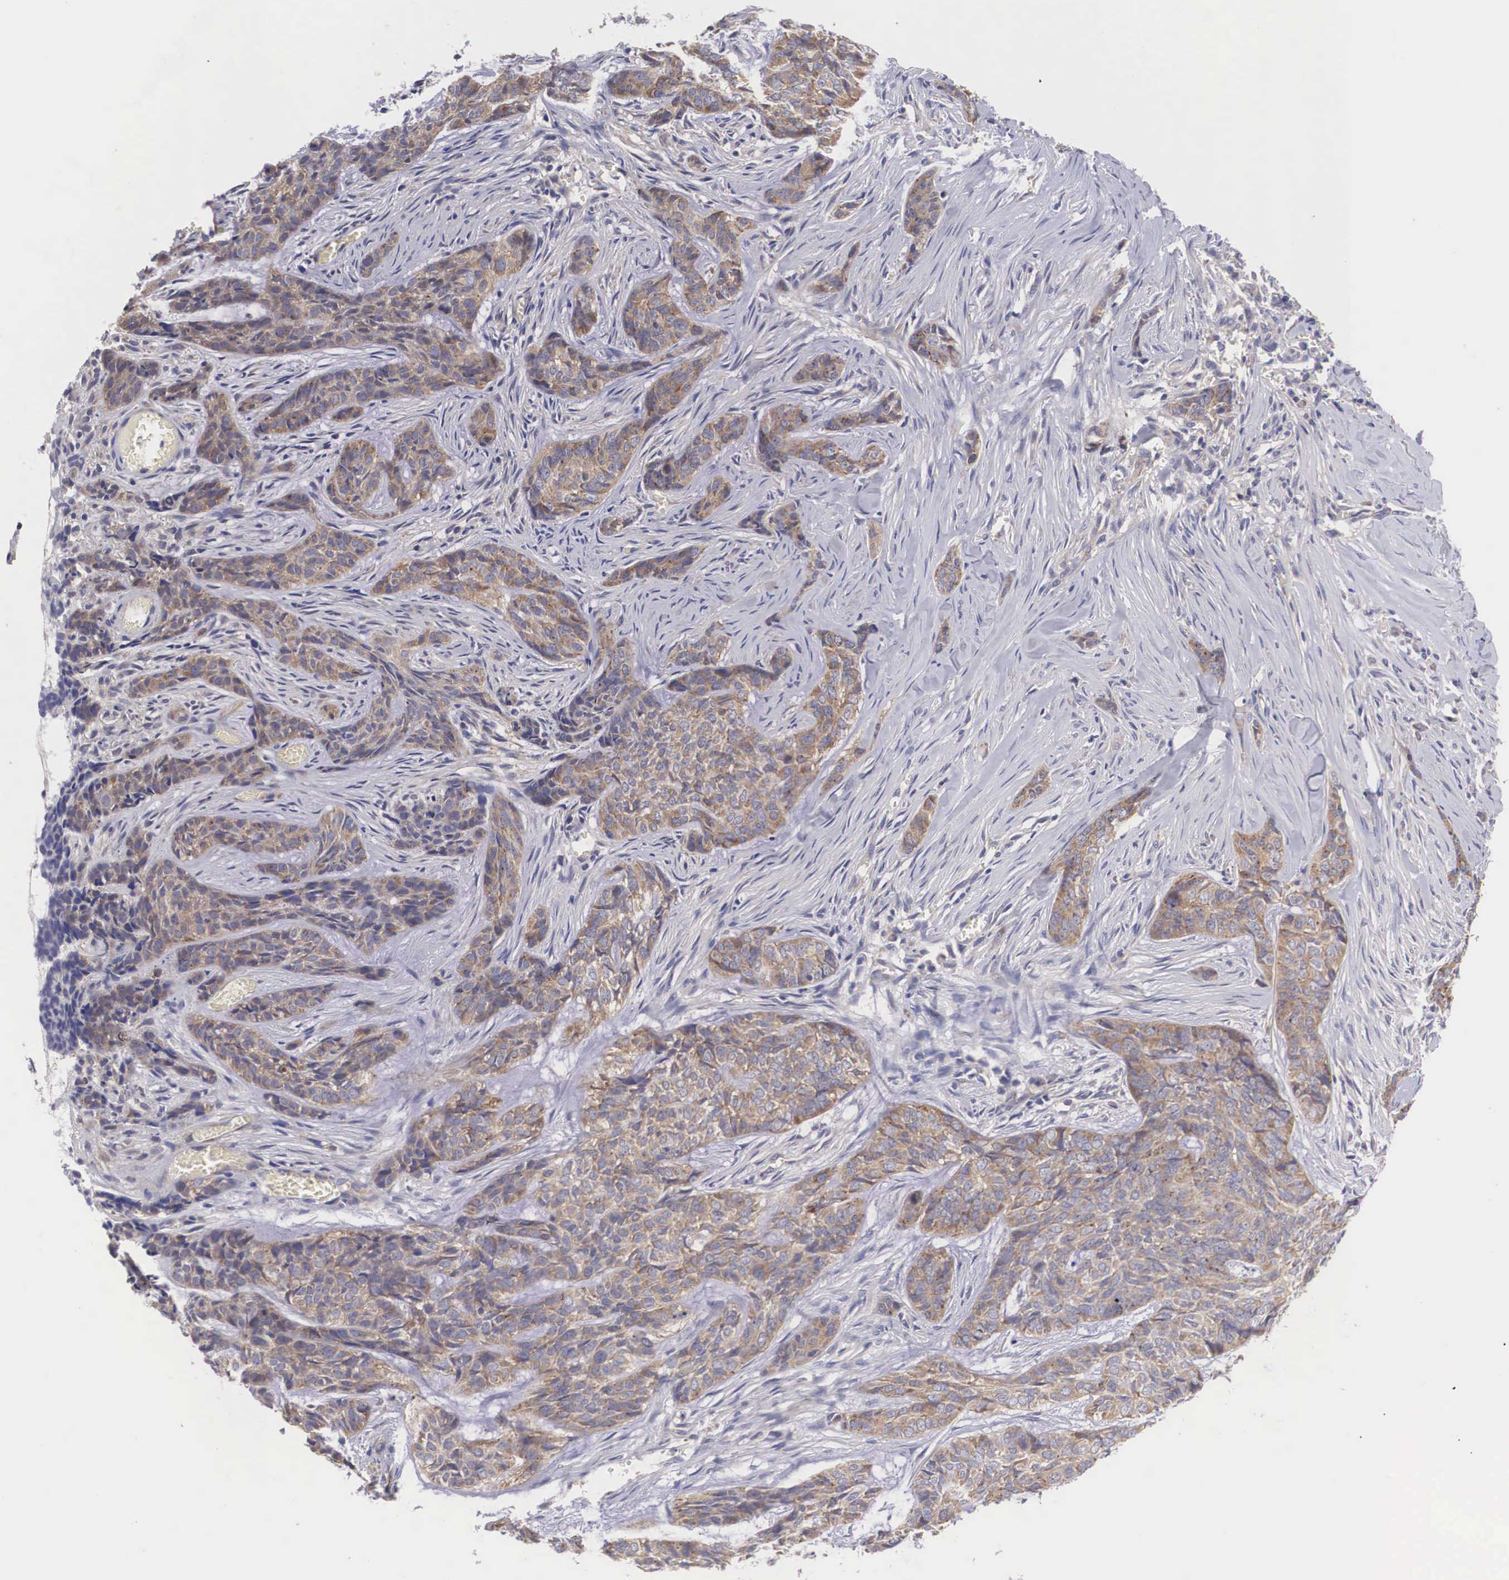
{"staining": {"intensity": "weak", "quantity": "25%-75%", "location": "cytoplasmic/membranous"}, "tissue": "skin cancer", "cell_type": "Tumor cells", "image_type": "cancer", "snomed": [{"axis": "morphology", "description": "Normal tissue, NOS"}, {"axis": "morphology", "description": "Basal cell carcinoma"}, {"axis": "topography", "description": "Skin"}], "caption": "Immunohistochemical staining of basal cell carcinoma (skin) displays low levels of weak cytoplasmic/membranous protein expression in about 25%-75% of tumor cells.", "gene": "TXLNG", "patient": {"sex": "female", "age": 65}}